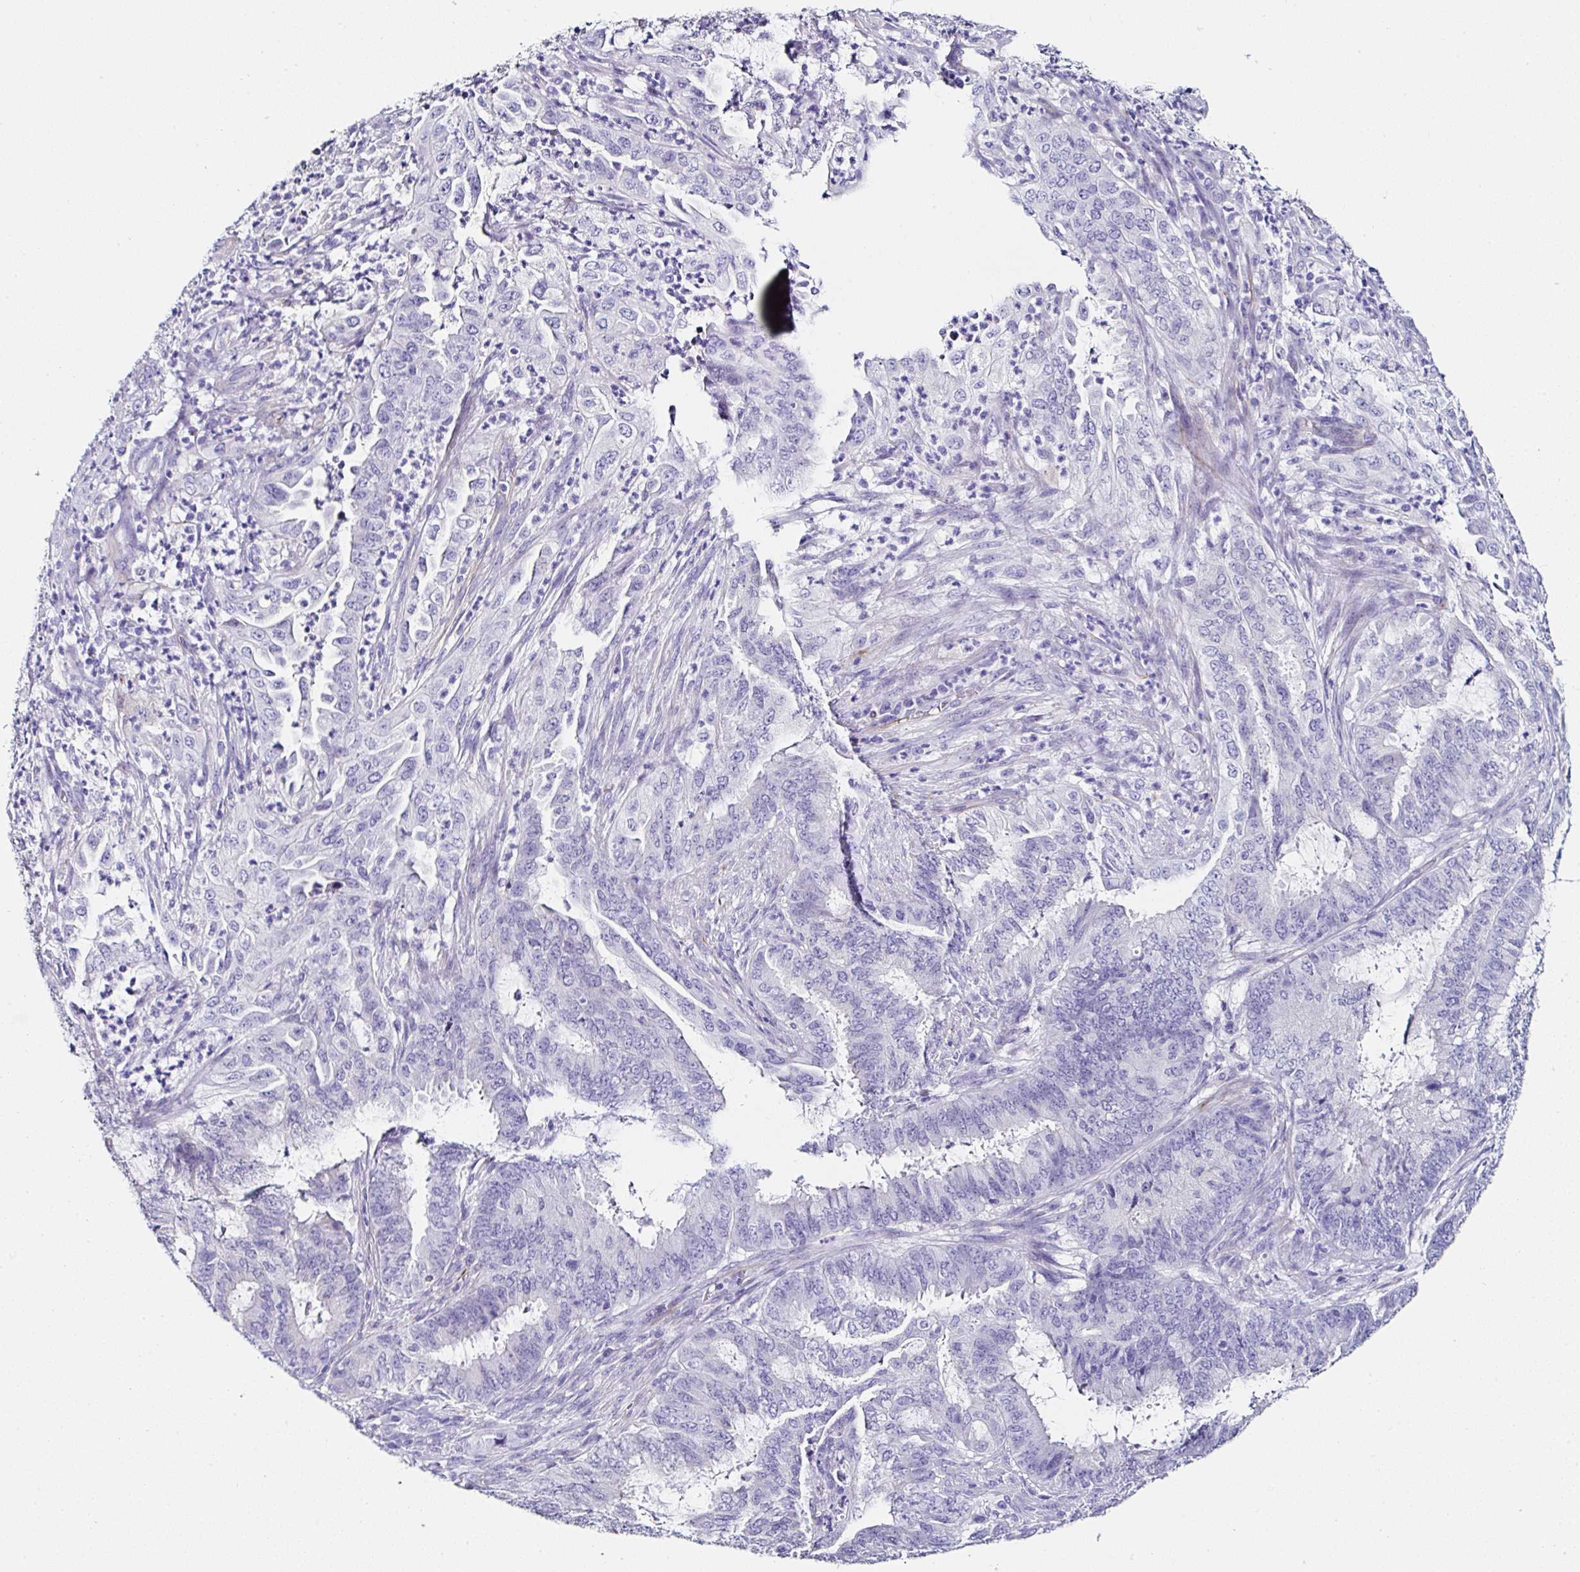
{"staining": {"intensity": "negative", "quantity": "none", "location": "none"}, "tissue": "endometrial cancer", "cell_type": "Tumor cells", "image_type": "cancer", "snomed": [{"axis": "morphology", "description": "Adenocarcinoma, NOS"}, {"axis": "topography", "description": "Endometrium"}], "caption": "IHC of endometrial cancer exhibits no positivity in tumor cells. (DAB immunohistochemistry visualized using brightfield microscopy, high magnification).", "gene": "TMPRSS11E", "patient": {"sex": "female", "age": 51}}